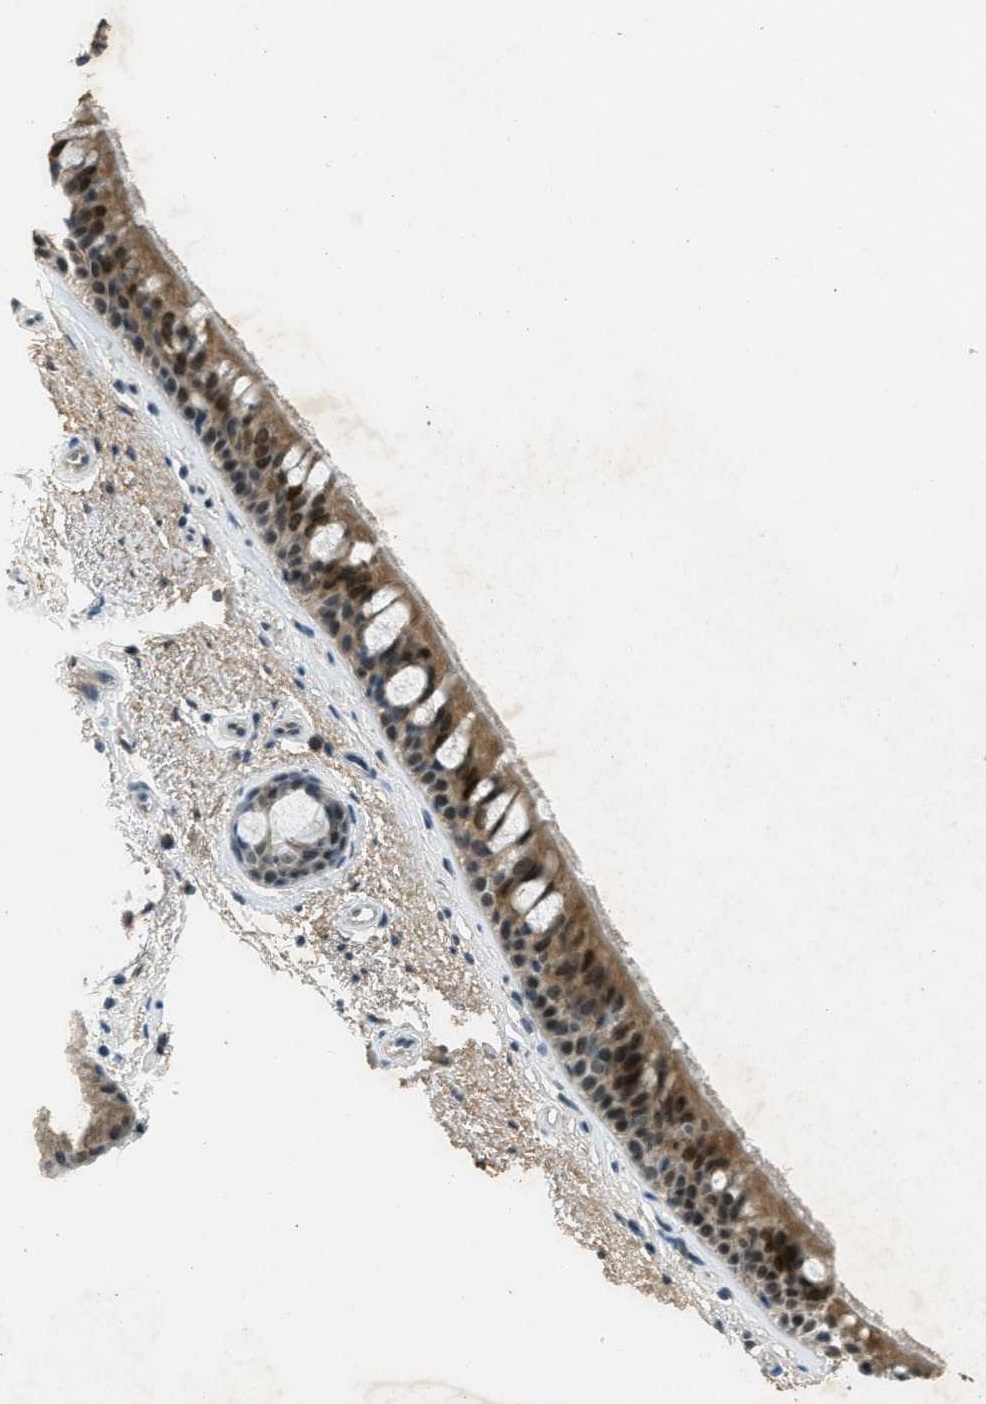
{"staining": {"intensity": "moderate", "quantity": ">75%", "location": "cytoplasmic/membranous,nuclear"}, "tissue": "bronchus", "cell_type": "Respiratory epithelial cells", "image_type": "normal", "snomed": [{"axis": "morphology", "description": "Normal tissue, NOS"}, {"axis": "topography", "description": "Bronchus"}], "caption": "Bronchus stained for a protein demonstrates moderate cytoplasmic/membranous,nuclear positivity in respiratory epithelial cells. (Brightfield microscopy of DAB IHC at high magnification).", "gene": "TCF20", "patient": {"sex": "female", "age": 54}}